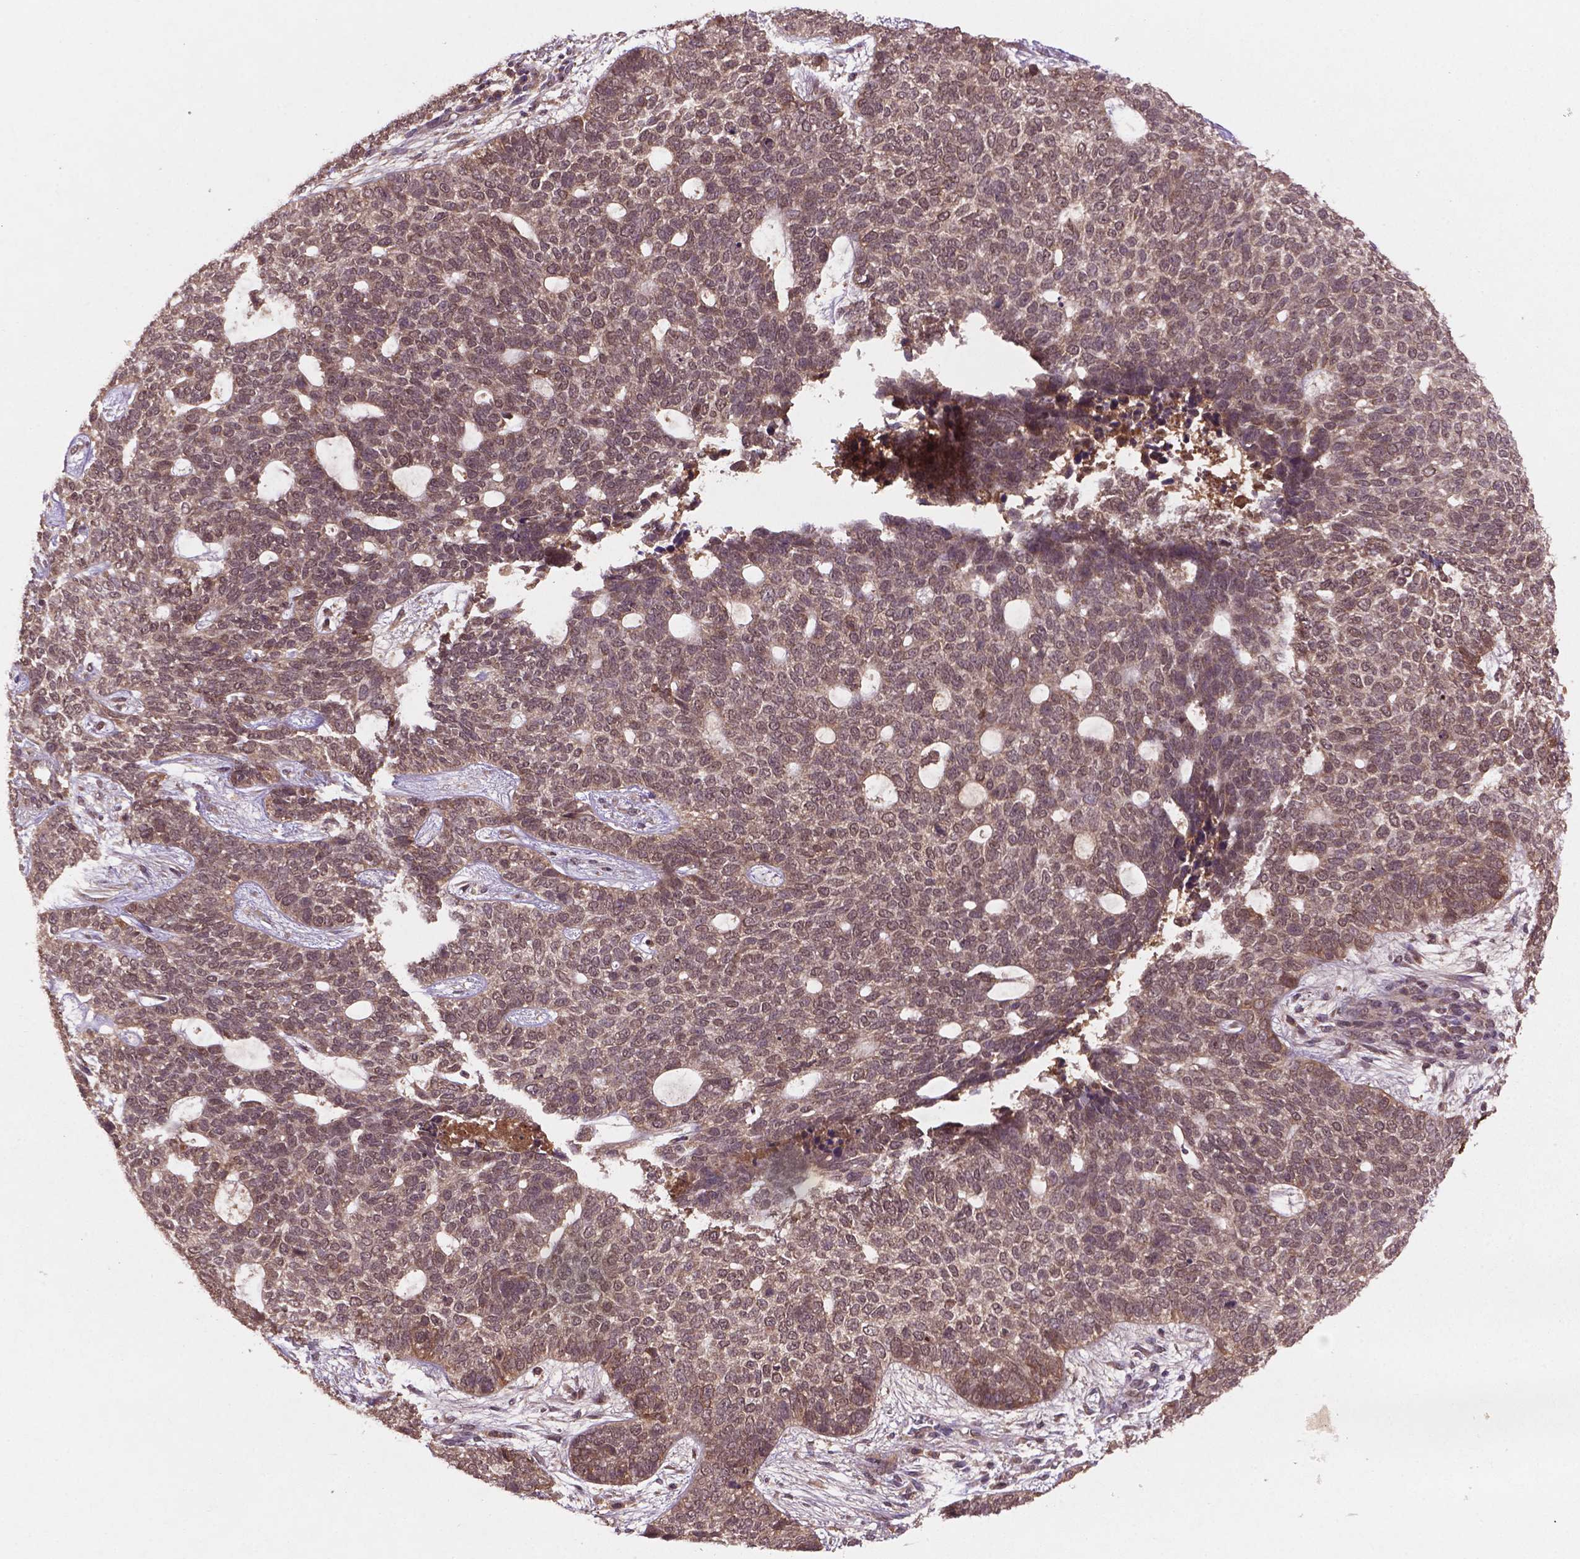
{"staining": {"intensity": "weak", "quantity": ">75%", "location": "cytoplasmic/membranous,nuclear"}, "tissue": "skin cancer", "cell_type": "Tumor cells", "image_type": "cancer", "snomed": [{"axis": "morphology", "description": "Basal cell carcinoma"}, {"axis": "topography", "description": "Skin"}], "caption": "Immunohistochemistry of human skin cancer demonstrates low levels of weak cytoplasmic/membranous and nuclear staining in approximately >75% of tumor cells. (DAB IHC, brown staining for protein, blue staining for nuclei).", "gene": "NIPAL2", "patient": {"sex": "female", "age": 69}}